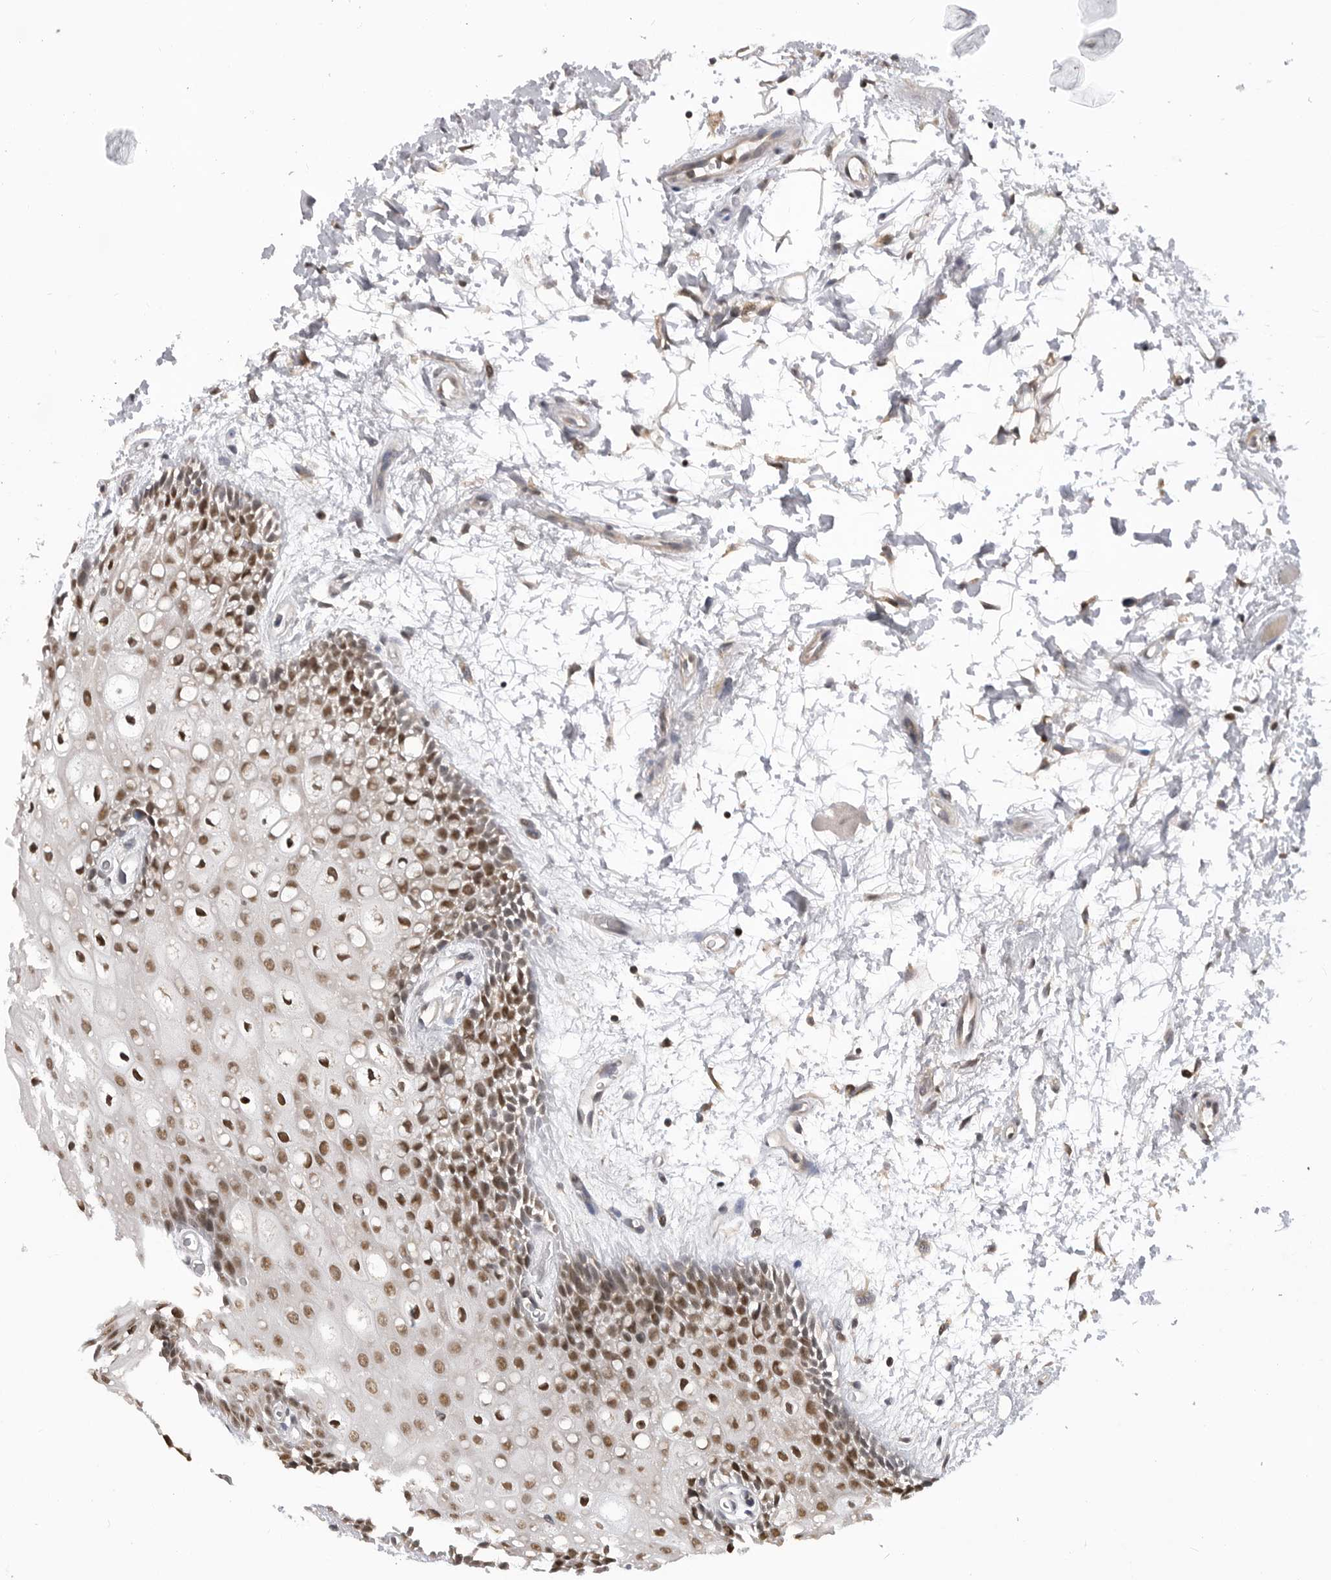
{"staining": {"intensity": "strong", "quantity": ">75%", "location": "nuclear"}, "tissue": "oral mucosa", "cell_type": "Squamous epithelial cells", "image_type": "normal", "snomed": [{"axis": "morphology", "description": "Normal tissue, NOS"}, {"axis": "topography", "description": "Skeletal muscle"}, {"axis": "topography", "description": "Oral tissue"}, {"axis": "topography", "description": "Peripheral nerve tissue"}], "caption": "Immunohistochemistry histopathology image of unremarkable oral mucosa: human oral mucosa stained using immunohistochemistry reveals high levels of strong protein expression localized specifically in the nuclear of squamous epithelial cells, appearing as a nuclear brown color.", "gene": "SMARCC1", "patient": {"sex": "female", "age": 84}}